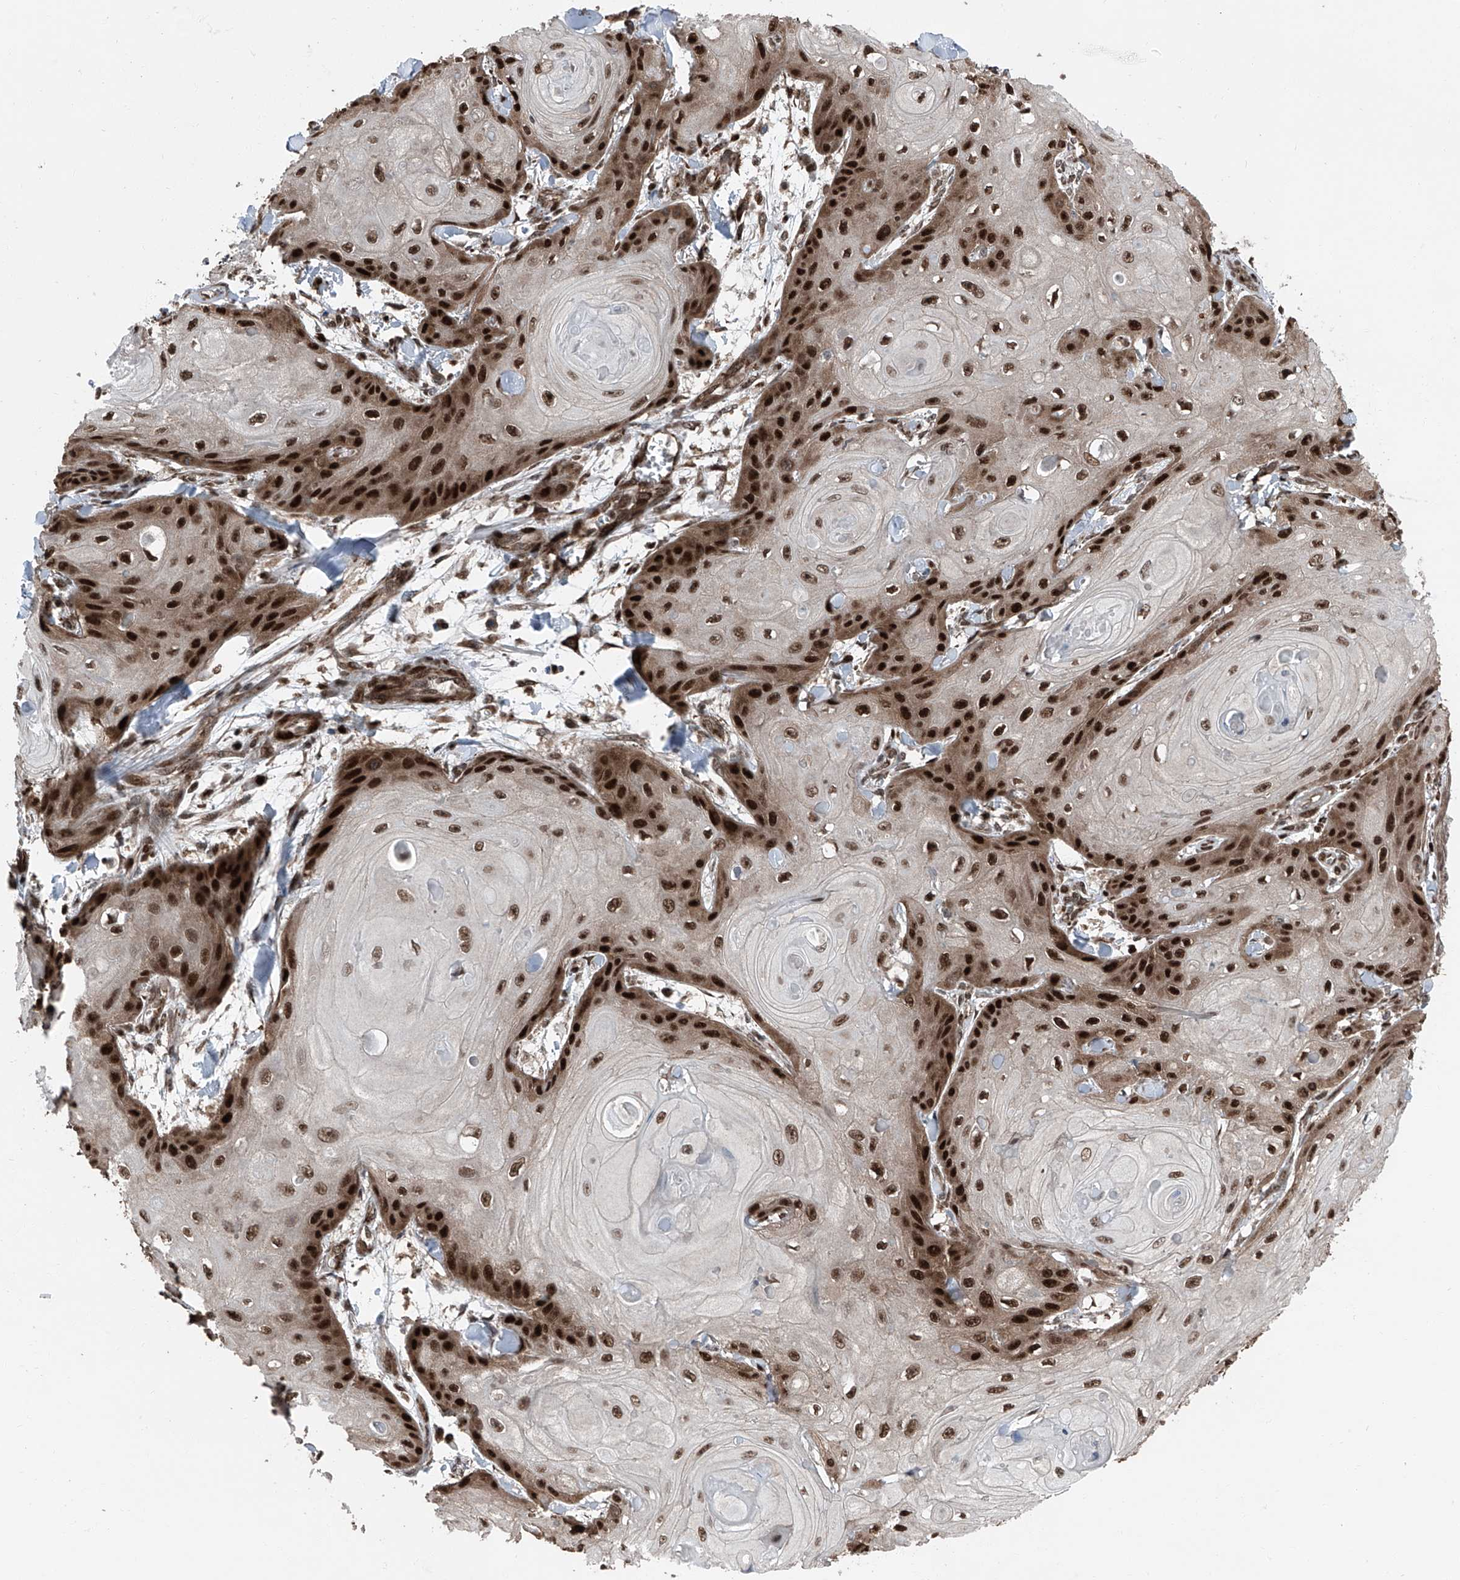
{"staining": {"intensity": "strong", "quantity": ">75%", "location": "nuclear"}, "tissue": "skin cancer", "cell_type": "Tumor cells", "image_type": "cancer", "snomed": [{"axis": "morphology", "description": "Squamous cell carcinoma, NOS"}, {"axis": "topography", "description": "Skin"}], "caption": "IHC photomicrograph of skin cancer (squamous cell carcinoma) stained for a protein (brown), which exhibits high levels of strong nuclear staining in about >75% of tumor cells.", "gene": "FKBP5", "patient": {"sex": "male", "age": 74}}